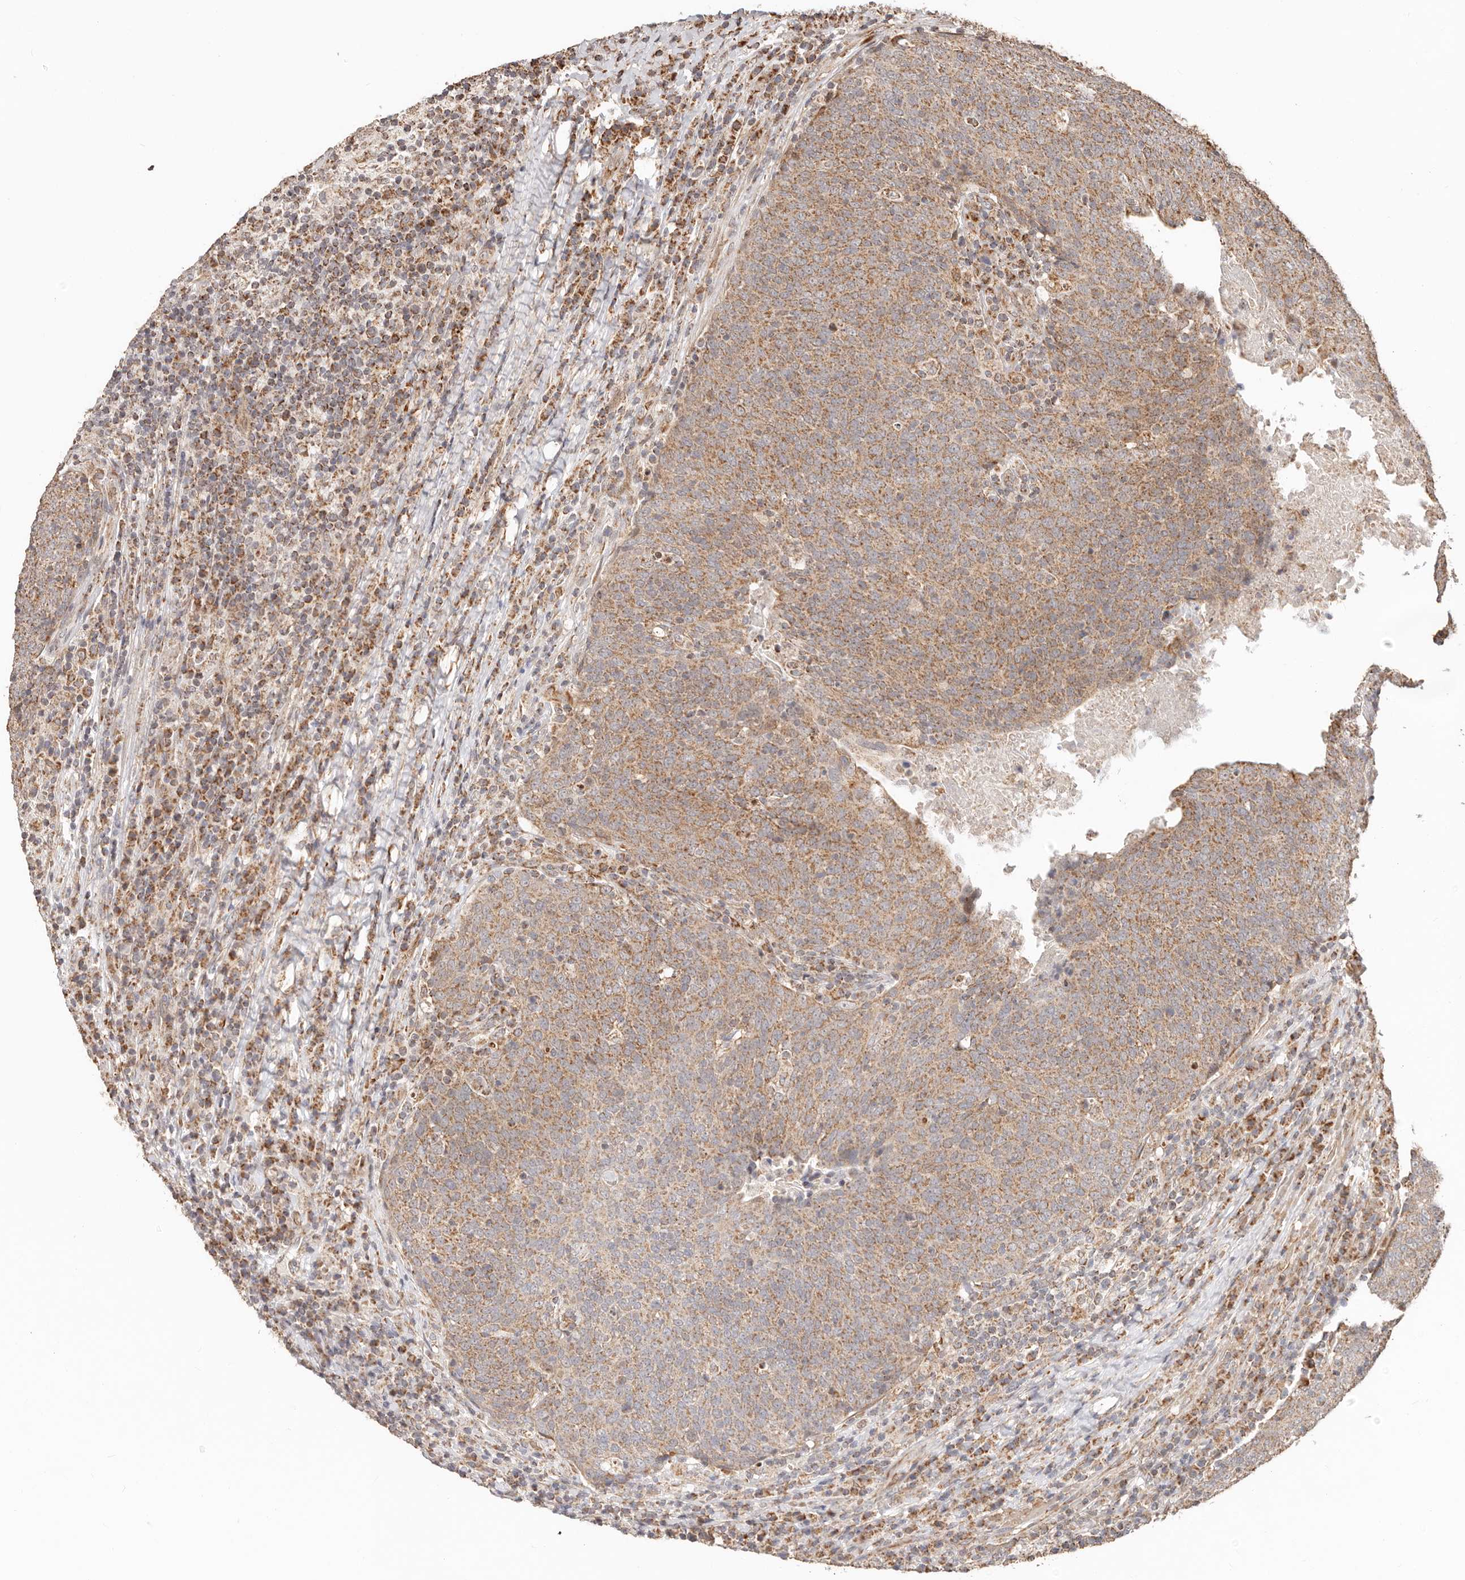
{"staining": {"intensity": "moderate", "quantity": ">75%", "location": "cytoplasmic/membranous"}, "tissue": "head and neck cancer", "cell_type": "Tumor cells", "image_type": "cancer", "snomed": [{"axis": "morphology", "description": "Squamous cell carcinoma, NOS"}, {"axis": "morphology", "description": "Squamous cell carcinoma, metastatic, NOS"}, {"axis": "topography", "description": "Lymph node"}, {"axis": "topography", "description": "Head-Neck"}], "caption": "IHC (DAB) staining of human squamous cell carcinoma (head and neck) displays moderate cytoplasmic/membranous protein expression in about >75% of tumor cells.", "gene": "NDUFB11", "patient": {"sex": "male", "age": 62}}